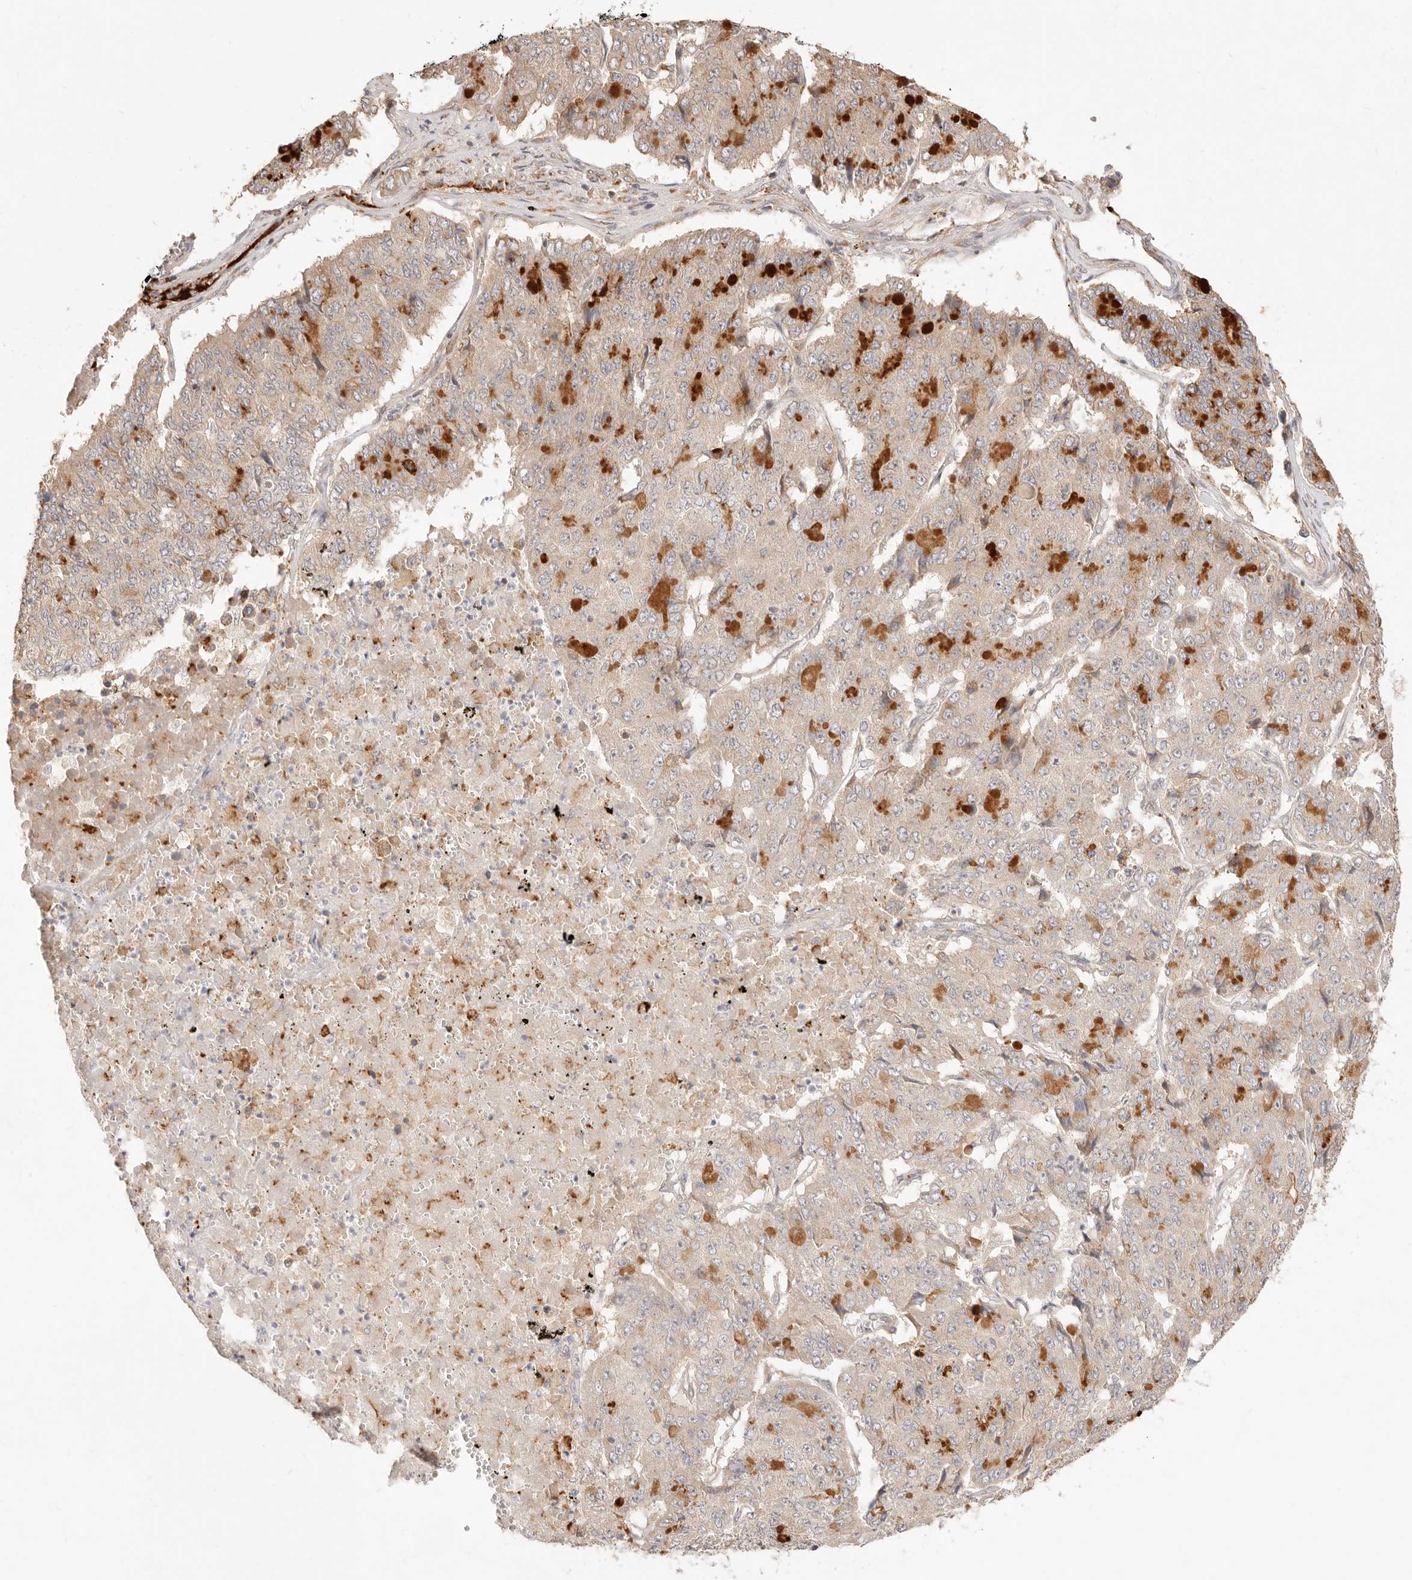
{"staining": {"intensity": "moderate", "quantity": "25%-75%", "location": "cytoplasmic/membranous"}, "tissue": "pancreatic cancer", "cell_type": "Tumor cells", "image_type": "cancer", "snomed": [{"axis": "morphology", "description": "Adenocarcinoma, NOS"}, {"axis": "topography", "description": "Pancreas"}], "caption": "Immunohistochemical staining of human pancreatic cancer (adenocarcinoma) shows moderate cytoplasmic/membranous protein positivity in about 25%-75% of tumor cells.", "gene": "UBXN10", "patient": {"sex": "male", "age": 50}}